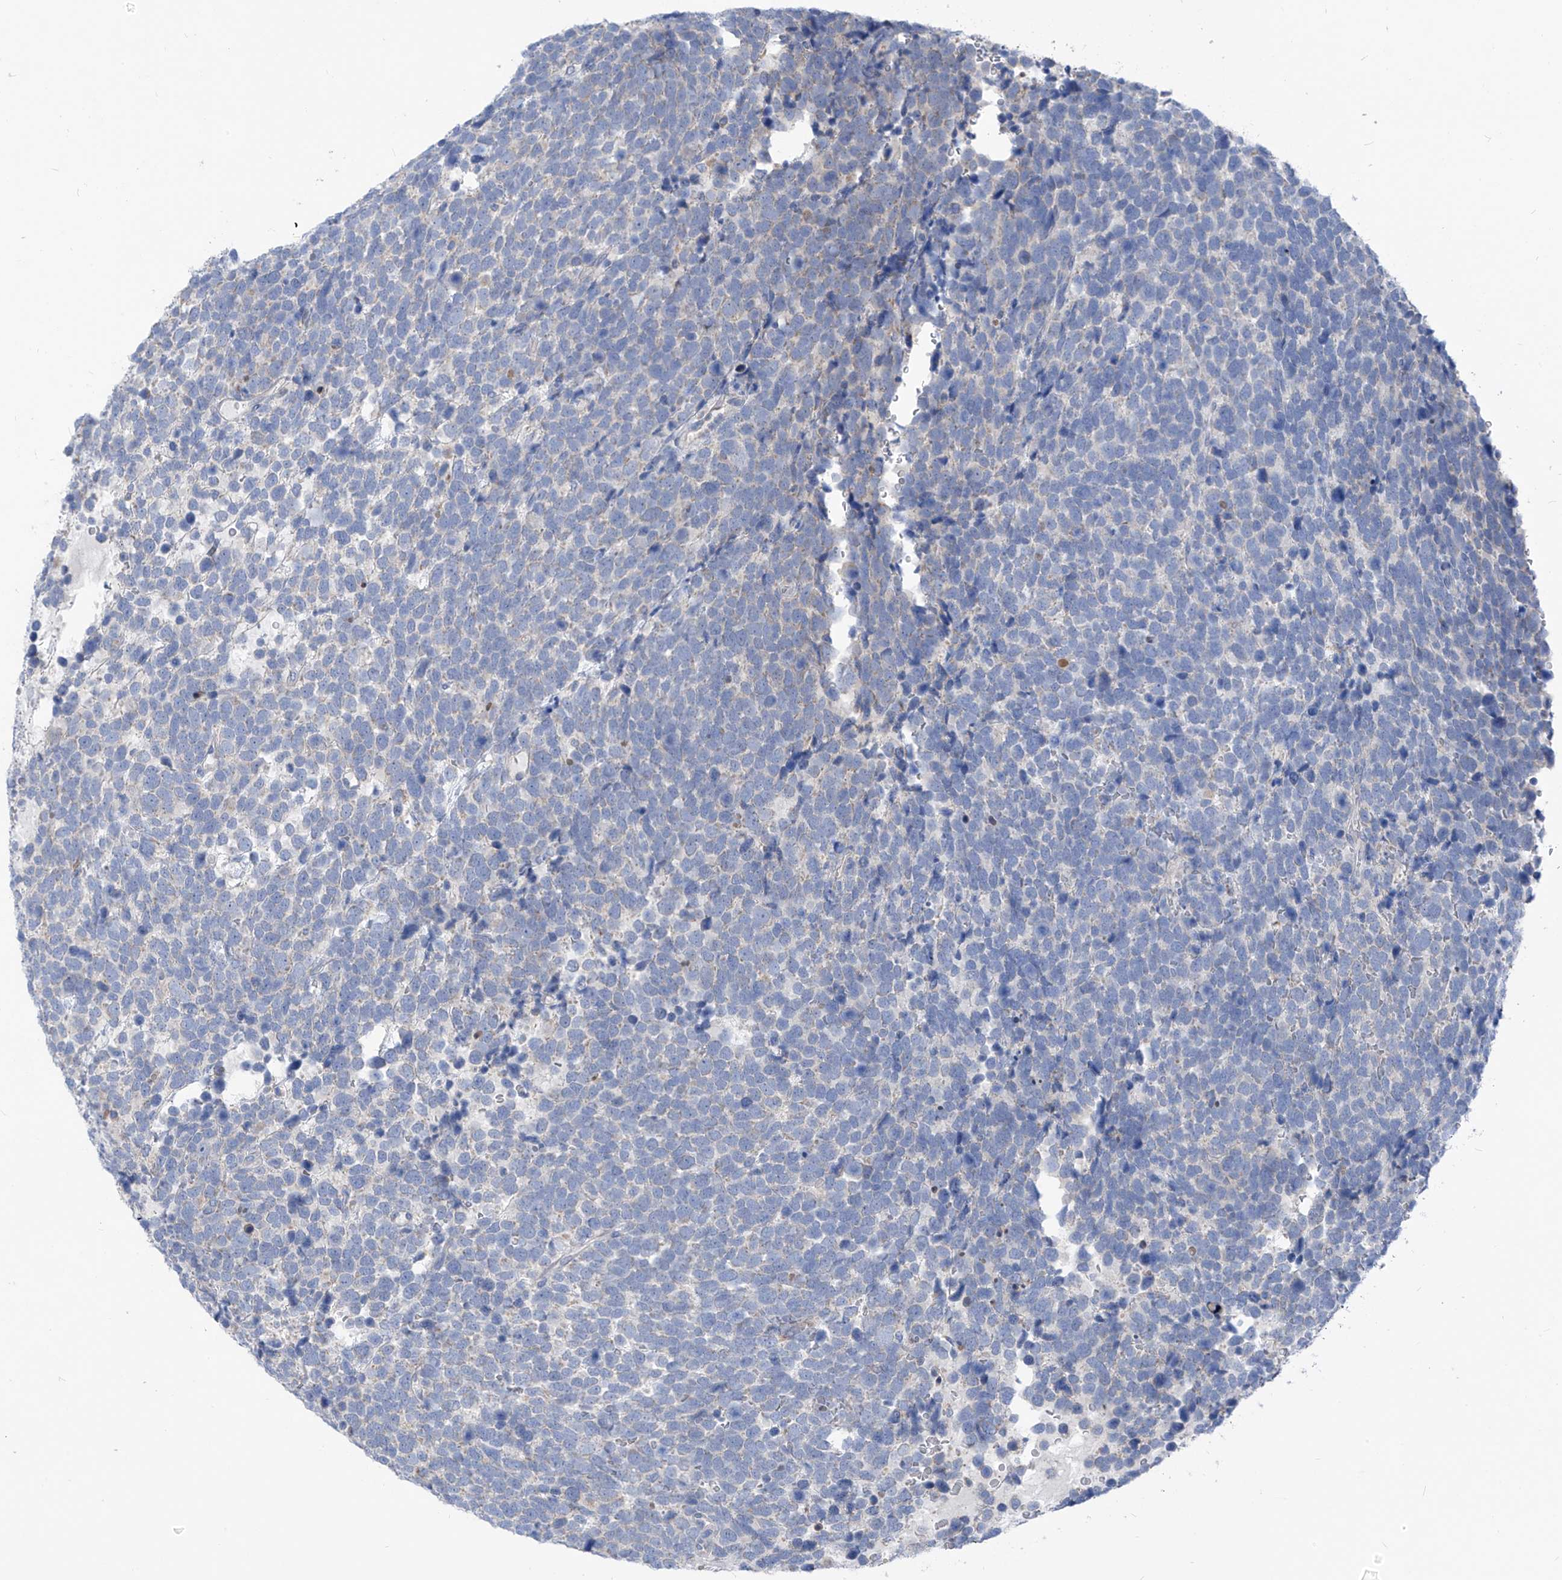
{"staining": {"intensity": "negative", "quantity": "none", "location": "none"}, "tissue": "urothelial cancer", "cell_type": "Tumor cells", "image_type": "cancer", "snomed": [{"axis": "morphology", "description": "Urothelial carcinoma, High grade"}, {"axis": "topography", "description": "Urinary bladder"}], "caption": "The histopathology image reveals no staining of tumor cells in urothelial carcinoma (high-grade).", "gene": "LDAH", "patient": {"sex": "female", "age": 82}}